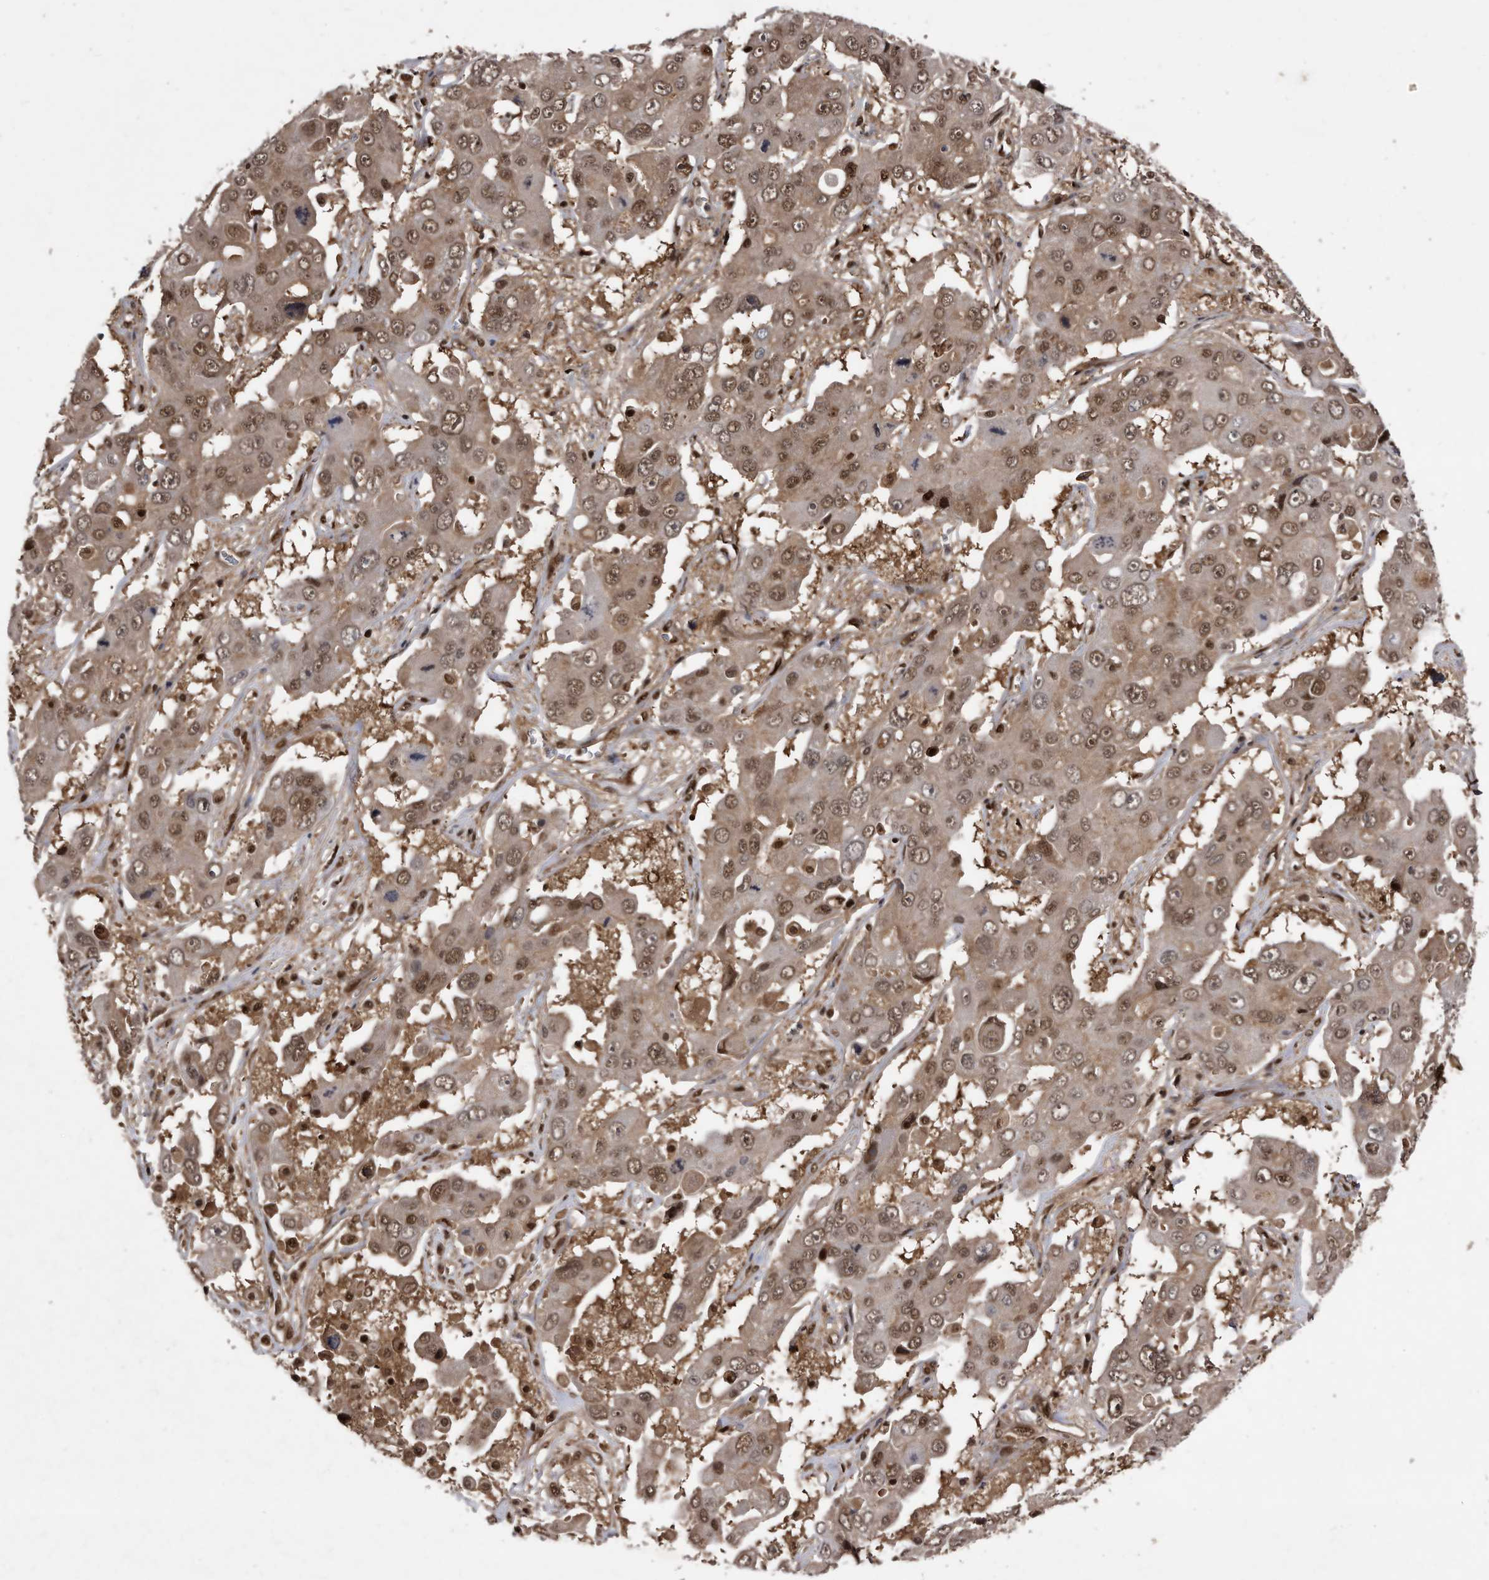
{"staining": {"intensity": "moderate", "quantity": ">75%", "location": "nuclear"}, "tissue": "liver cancer", "cell_type": "Tumor cells", "image_type": "cancer", "snomed": [{"axis": "morphology", "description": "Cholangiocarcinoma"}, {"axis": "topography", "description": "Liver"}], "caption": "The immunohistochemical stain labels moderate nuclear staining in tumor cells of liver cholangiocarcinoma tissue.", "gene": "RAD23B", "patient": {"sex": "male", "age": 67}}